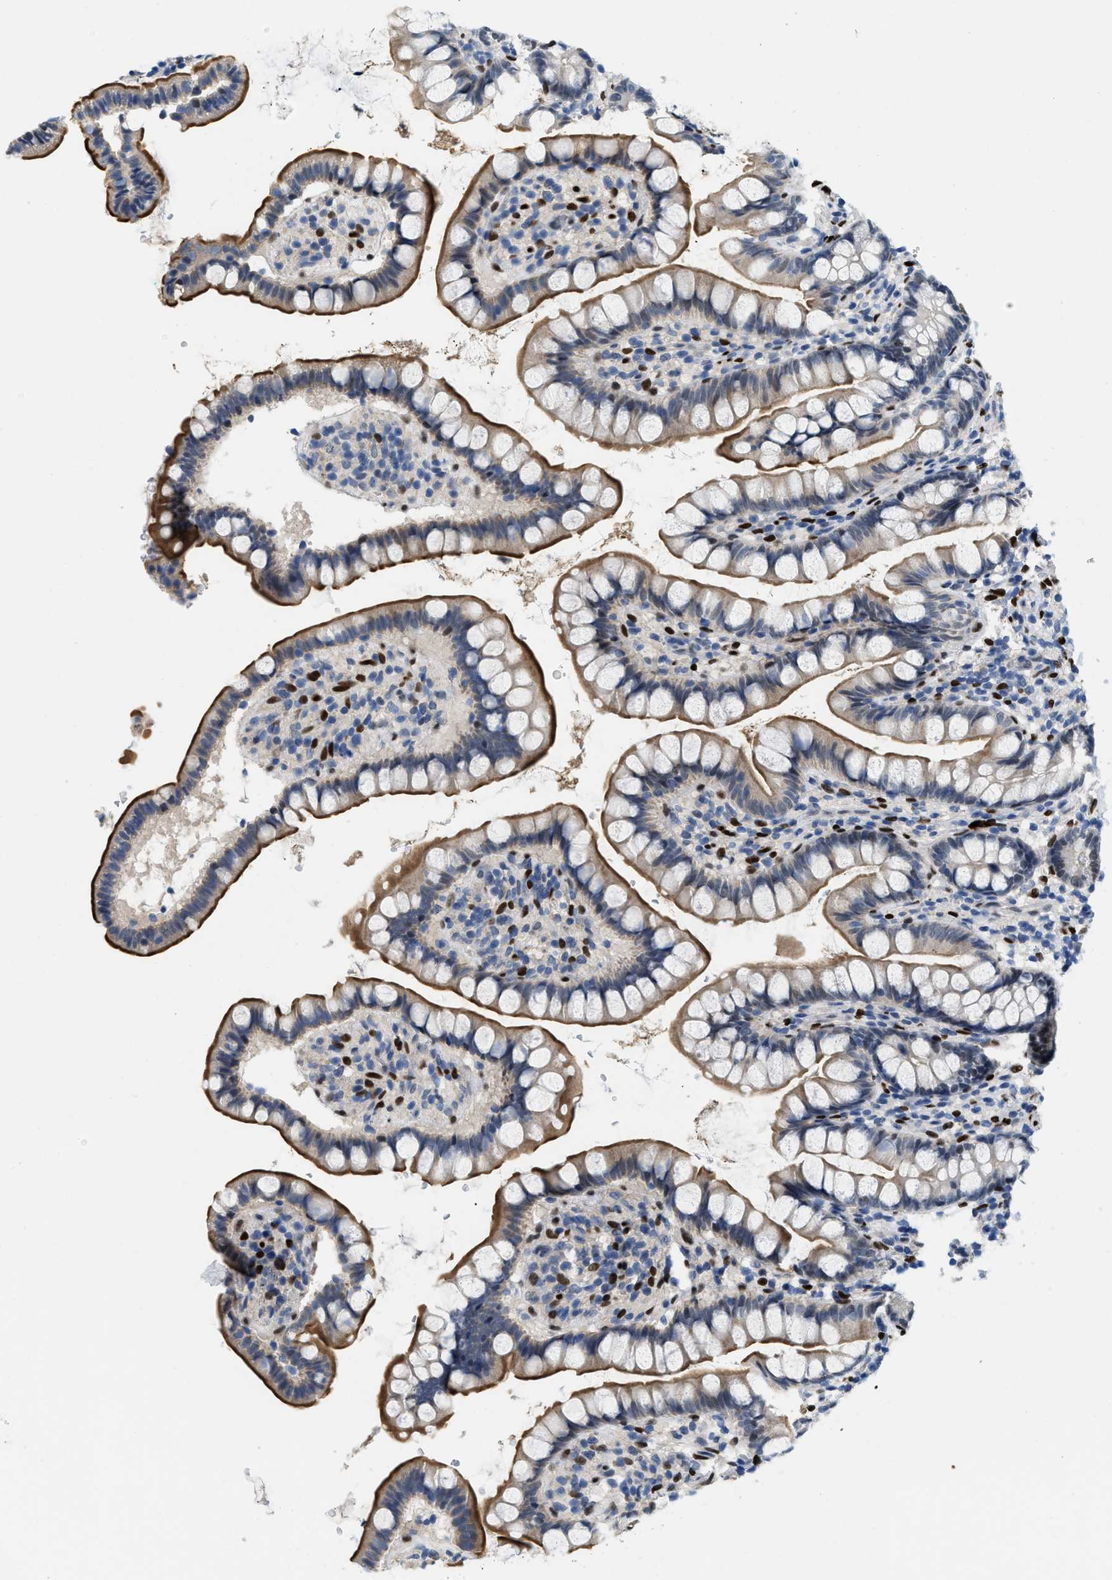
{"staining": {"intensity": "moderate", "quantity": ">75%", "location": "cytoplasmic/membranous"}, "tissue": "small intestine", "cell_type": "Glandular cells", "image_type": "normal", "snomed": [{"axis": "morphology", "description": "Normal tissue, NOS"}, {"axis": "topography", "description": "Small intestine"}], "caption": "This photomicrograph exhibits normal small intestine stained with immunohistochemistry (IHC) to label a protein in brown. The cytoplasmic/membranous of glandular cells show moderate positivity for the protein. Nuclei are counter-stained blue.", "gene": "NFIX", "patient": {"sex": "female", "age": 84}}